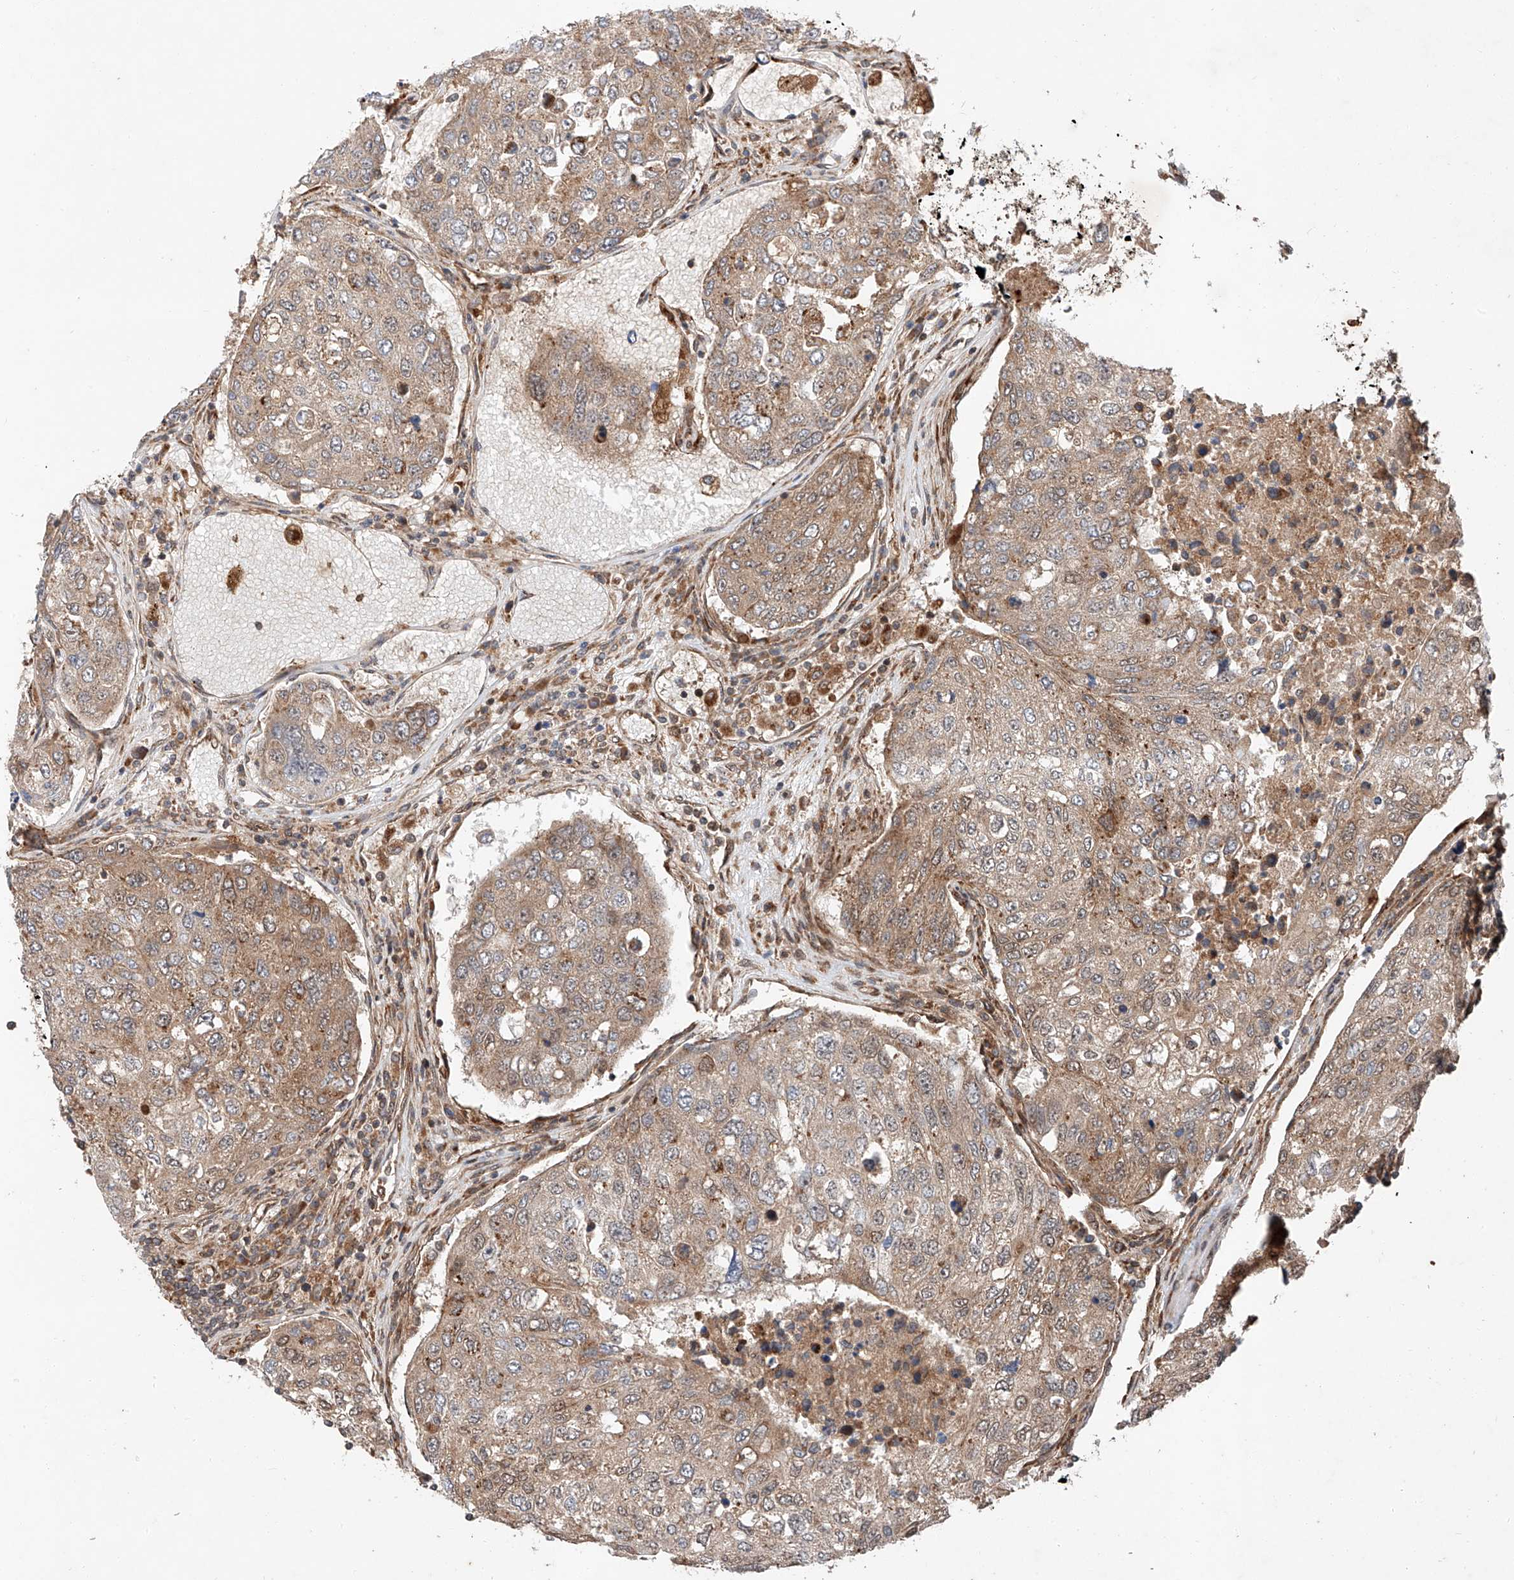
{"staining": {"intensity": "moderate", "quantity": "25%-75%", "location": "cytoplasmic/membranous"}, "tissue": "urothelial cancer", "cell_type": "Tumor cells", "image_type": "cancer", "snomed": [{"axis": "morphology", "description": "Urothelial carcinoma, High grade"}, {"axis": "topography", "description": "Lymph node"}, {"axis": "topography", "description": "Urinary bladder"}], "caption": "Protein analysis of urothelial carcinoma (high-grade) tissue exhibits moderate cytoplasmic/membranous positivity in about 25%-75% of tumor cells. The staining was performed using DAB to visualize the protein expression in brown, while the nuclei were stained in blue with hematoxylin (Magnification: 20x).", "gene": "ZFP28", "patient": {"sex": "male", "age": 51}}